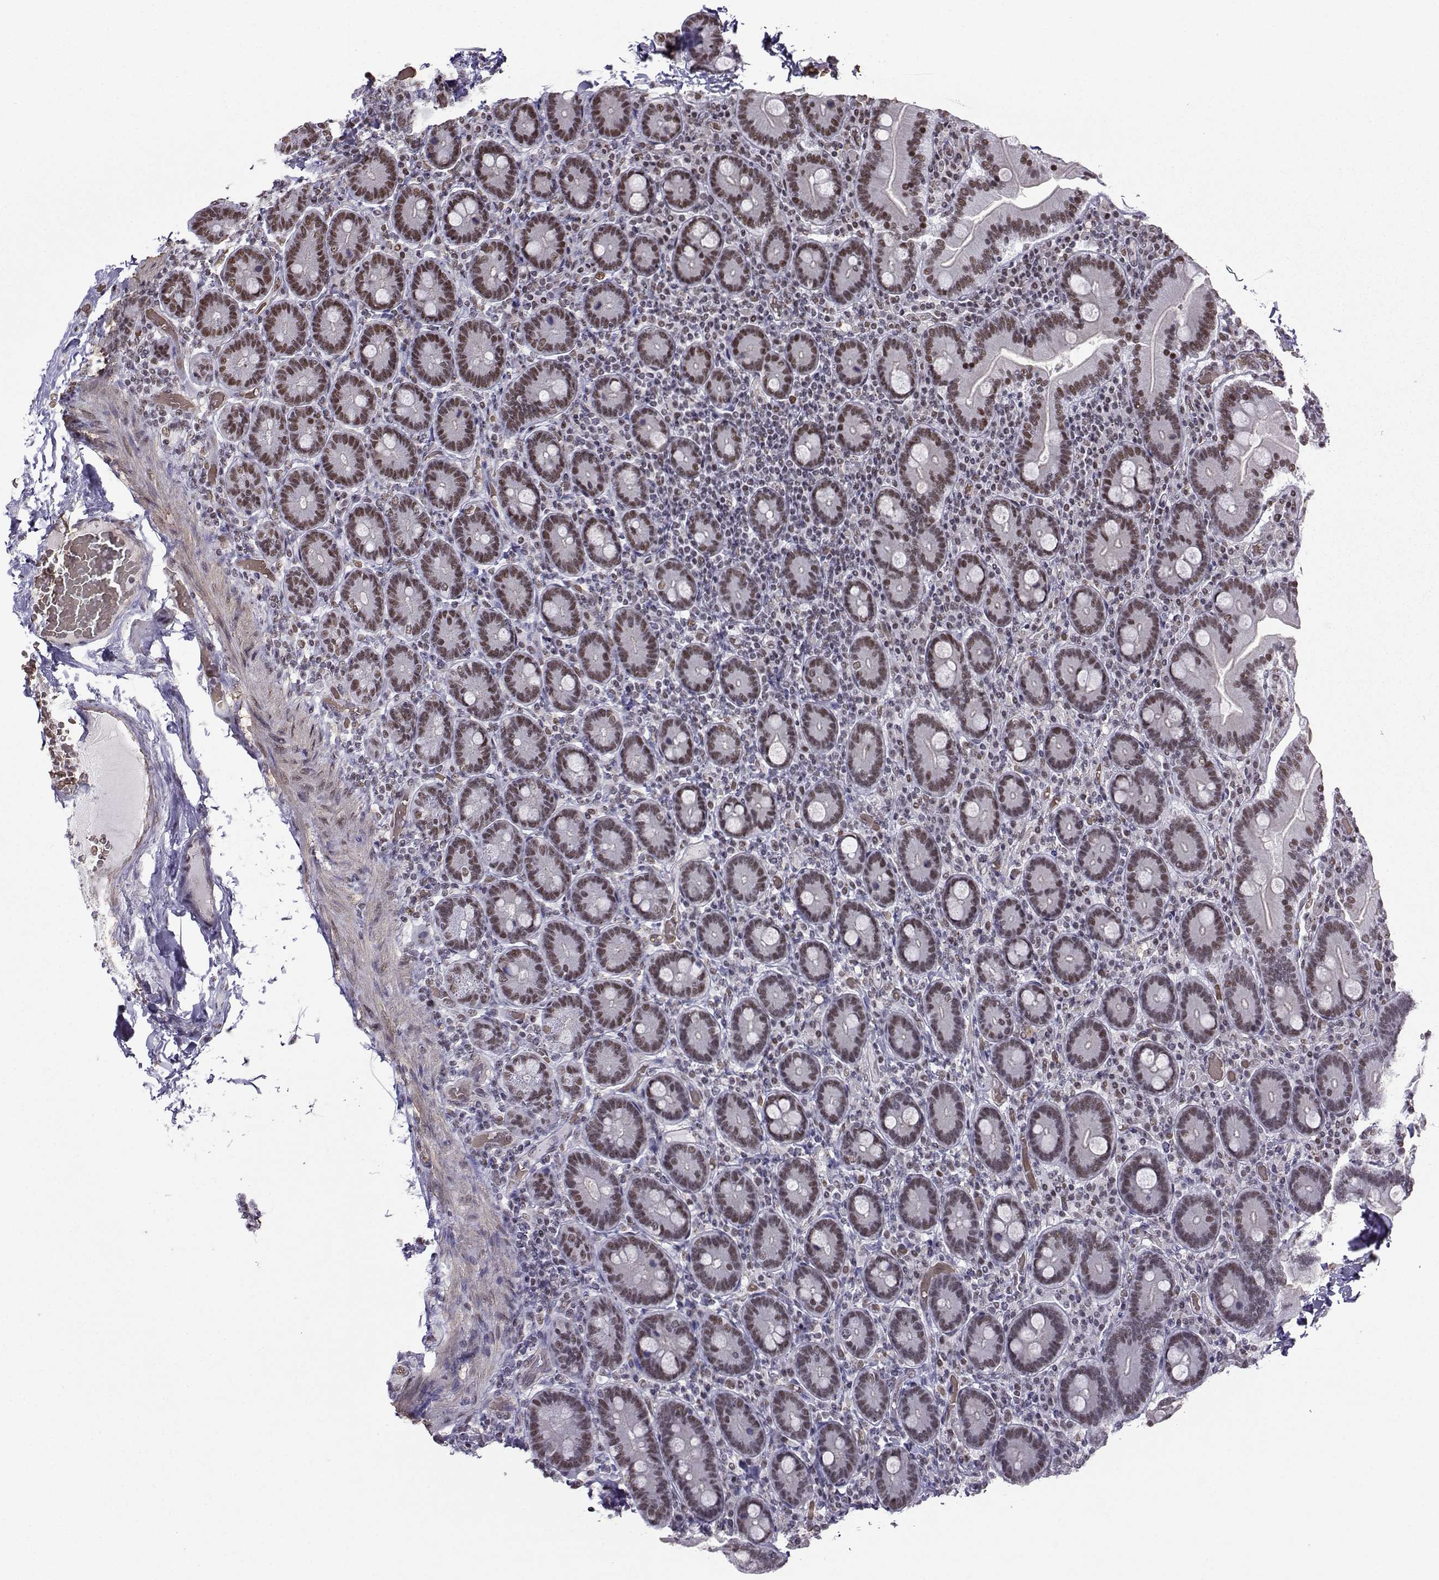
{"staining": {"intensity": "weak", "quantity": ">75%", "location": "nuclear"}, "tissue": "duodenum", "cell_type": "Glandular cells", "image_type": "normal", "snomed": [{"axis": "morphology", "description": "Normal tissue, NOS"}, {"axis": "topography", "description": "Duodenum"}], "caption": "Duodenum stained with immunohistochemistry (IHC) exhibits weak nuclear positivity in about >75% of glandular cells. The staining was performed using DAB to visualize the protein expression in brown, while the nuclei were stained in blue with hematoxylin (Magnification: 20x).", "gene": "CCNK", "patient": {"sex": "female", "age": 62}}